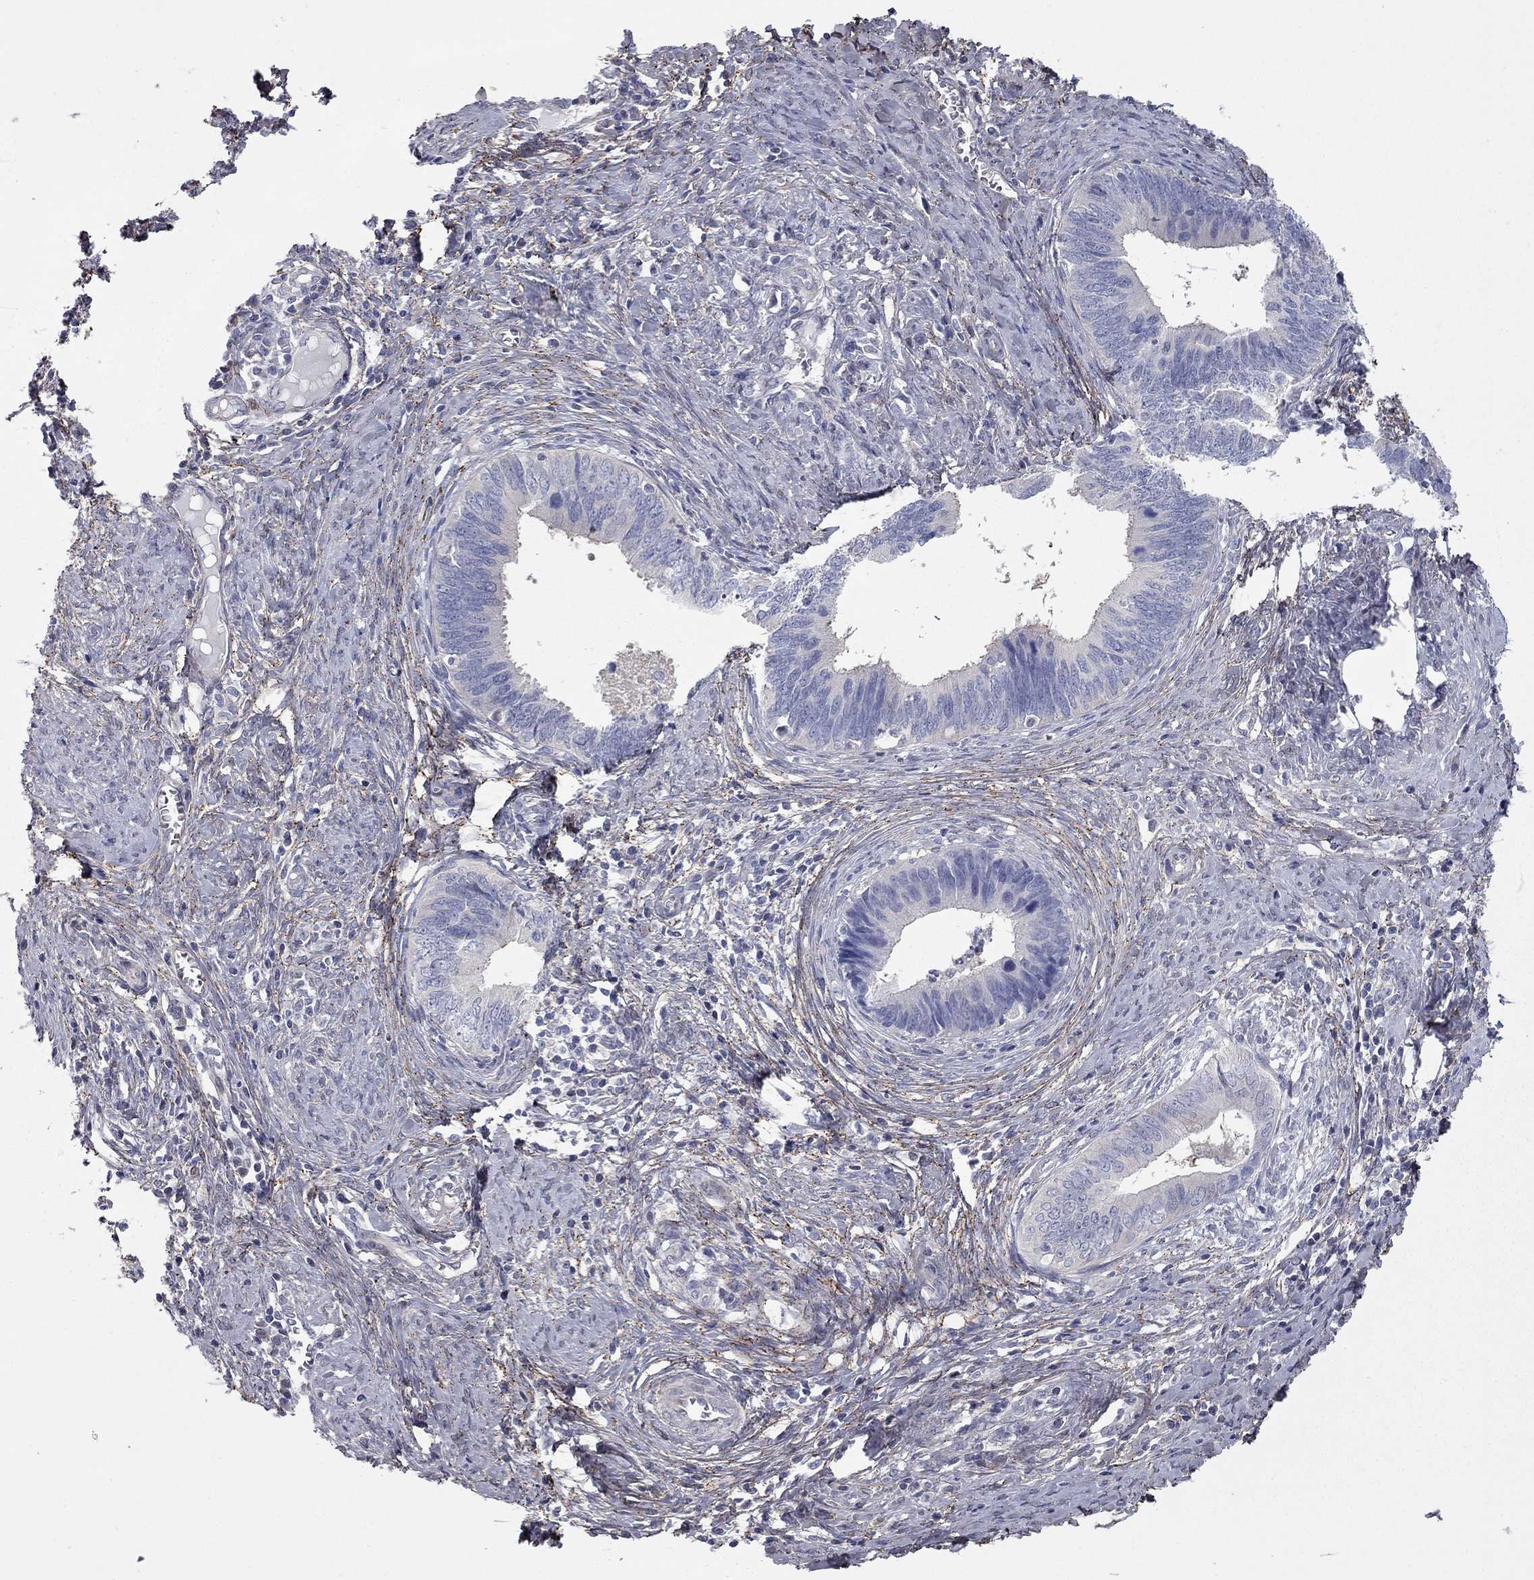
{"staining": {"intensity": "negative", "quantity": "none", "location": "none"}, "tissue": "cervical cancer", "cell_type": "Tumor cells", "image_type": "cancer", "snomed": [{"axis": "morphology", "description": "Adenocarcinoma, NOS"}, {"axis": "topography", "description": "Cervix"}], "caption": "Protein analysis of cervical cancer shows no significant positivity in tumor cells.", "gene": "DUSP7", "patient": {"sex": "female", "age": 42}}